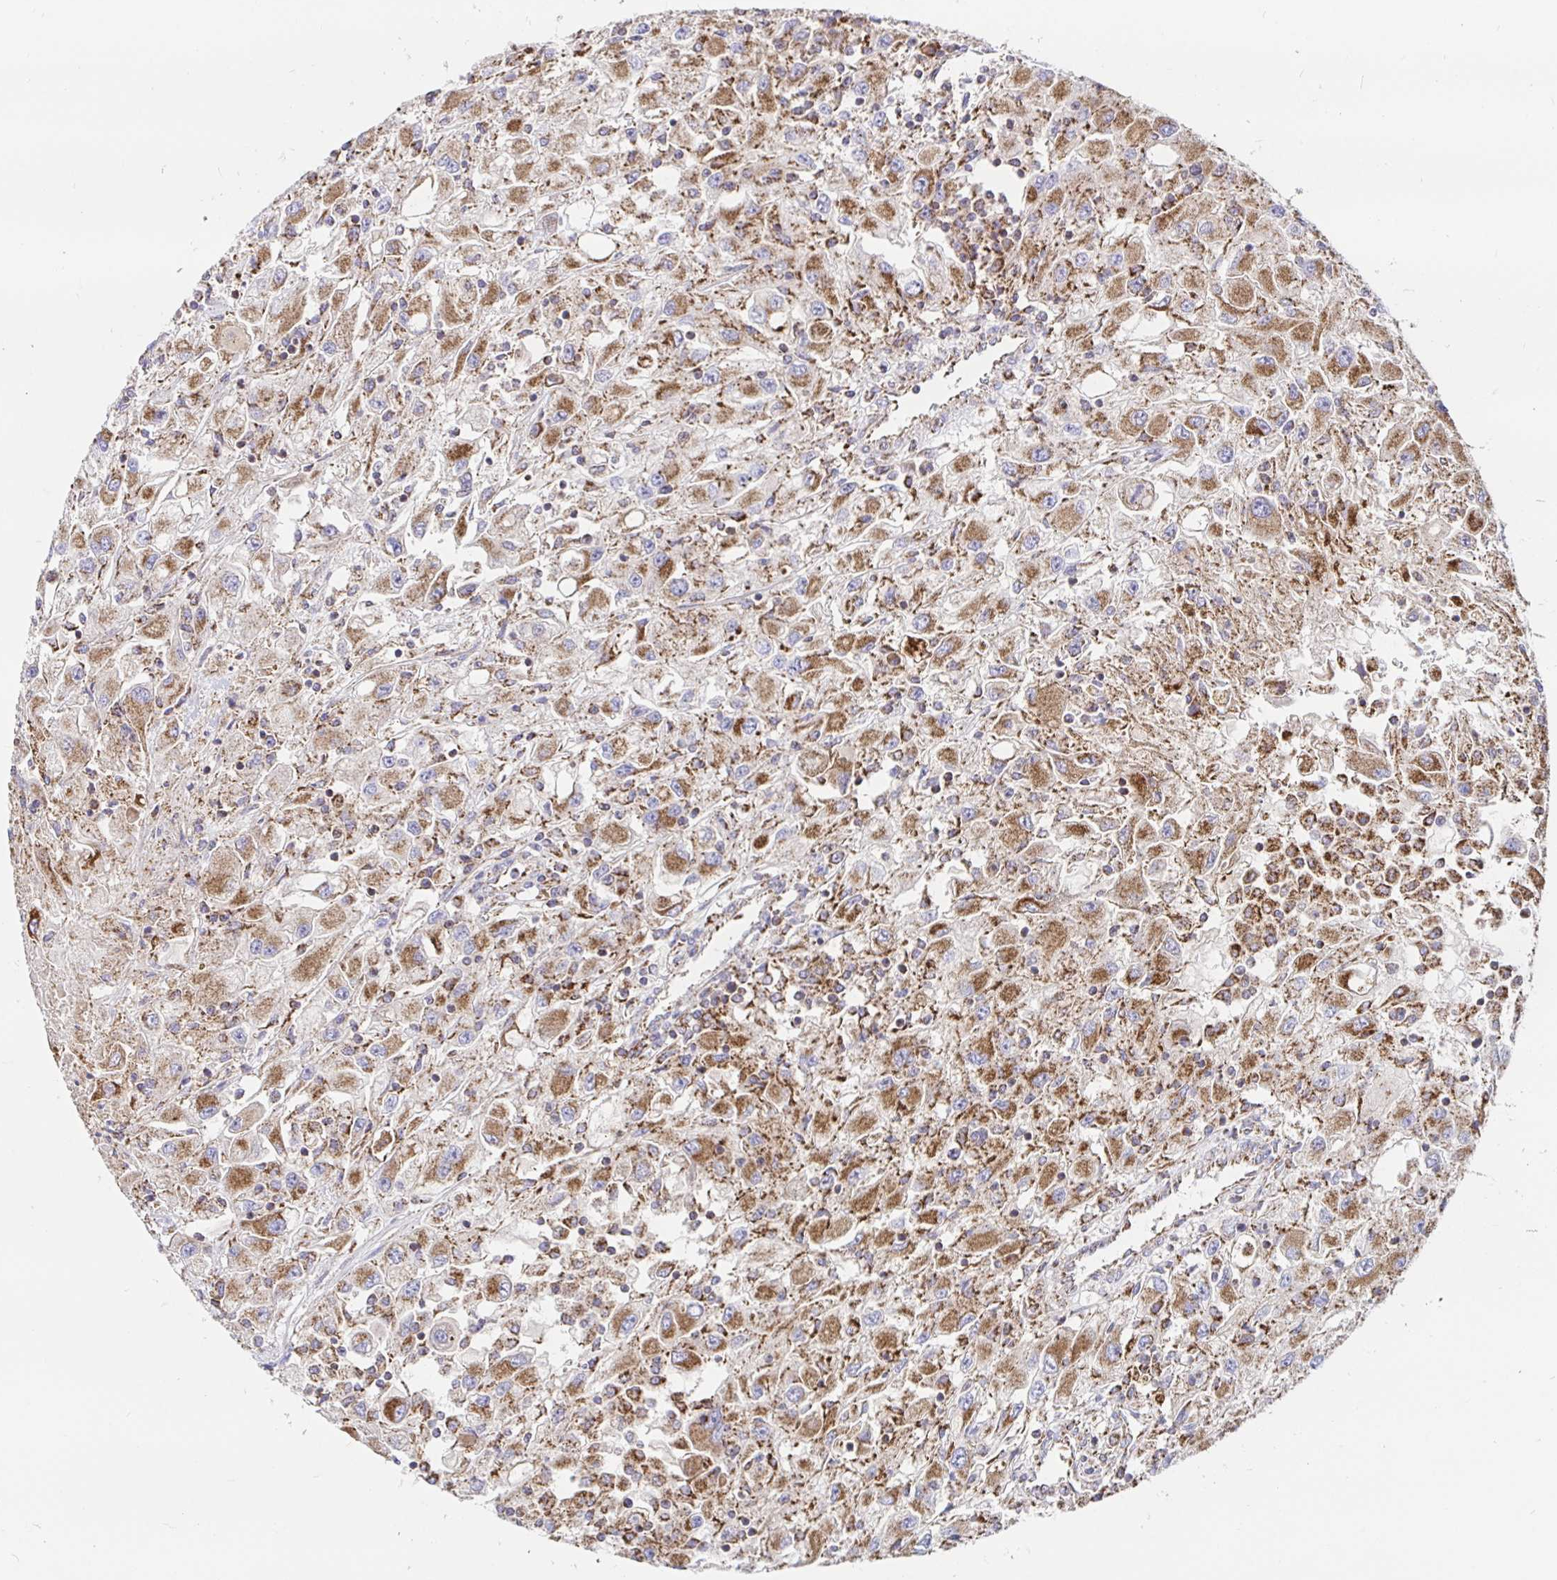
{"staining": {"intensity": "moderate", "quantity": ">75%", "location": "cytoplasmic/membranous"}, "tissue": "renal cancer", "cell_type": "Tumor cells", "image_type": "cancer", "snomed": [{"axis": "morphology", "description": "Adenocarcinoma, NOS"}, {"axis": "topography", "description": "Kidney"}], "caption": "A medium amount of moderate cytoplasmic/membranous positivity is seen in about >75% of tumor cells in renal cancer tissue.", "gene": "PRDX3", "patient": {"sex": "female", "age": 67}}